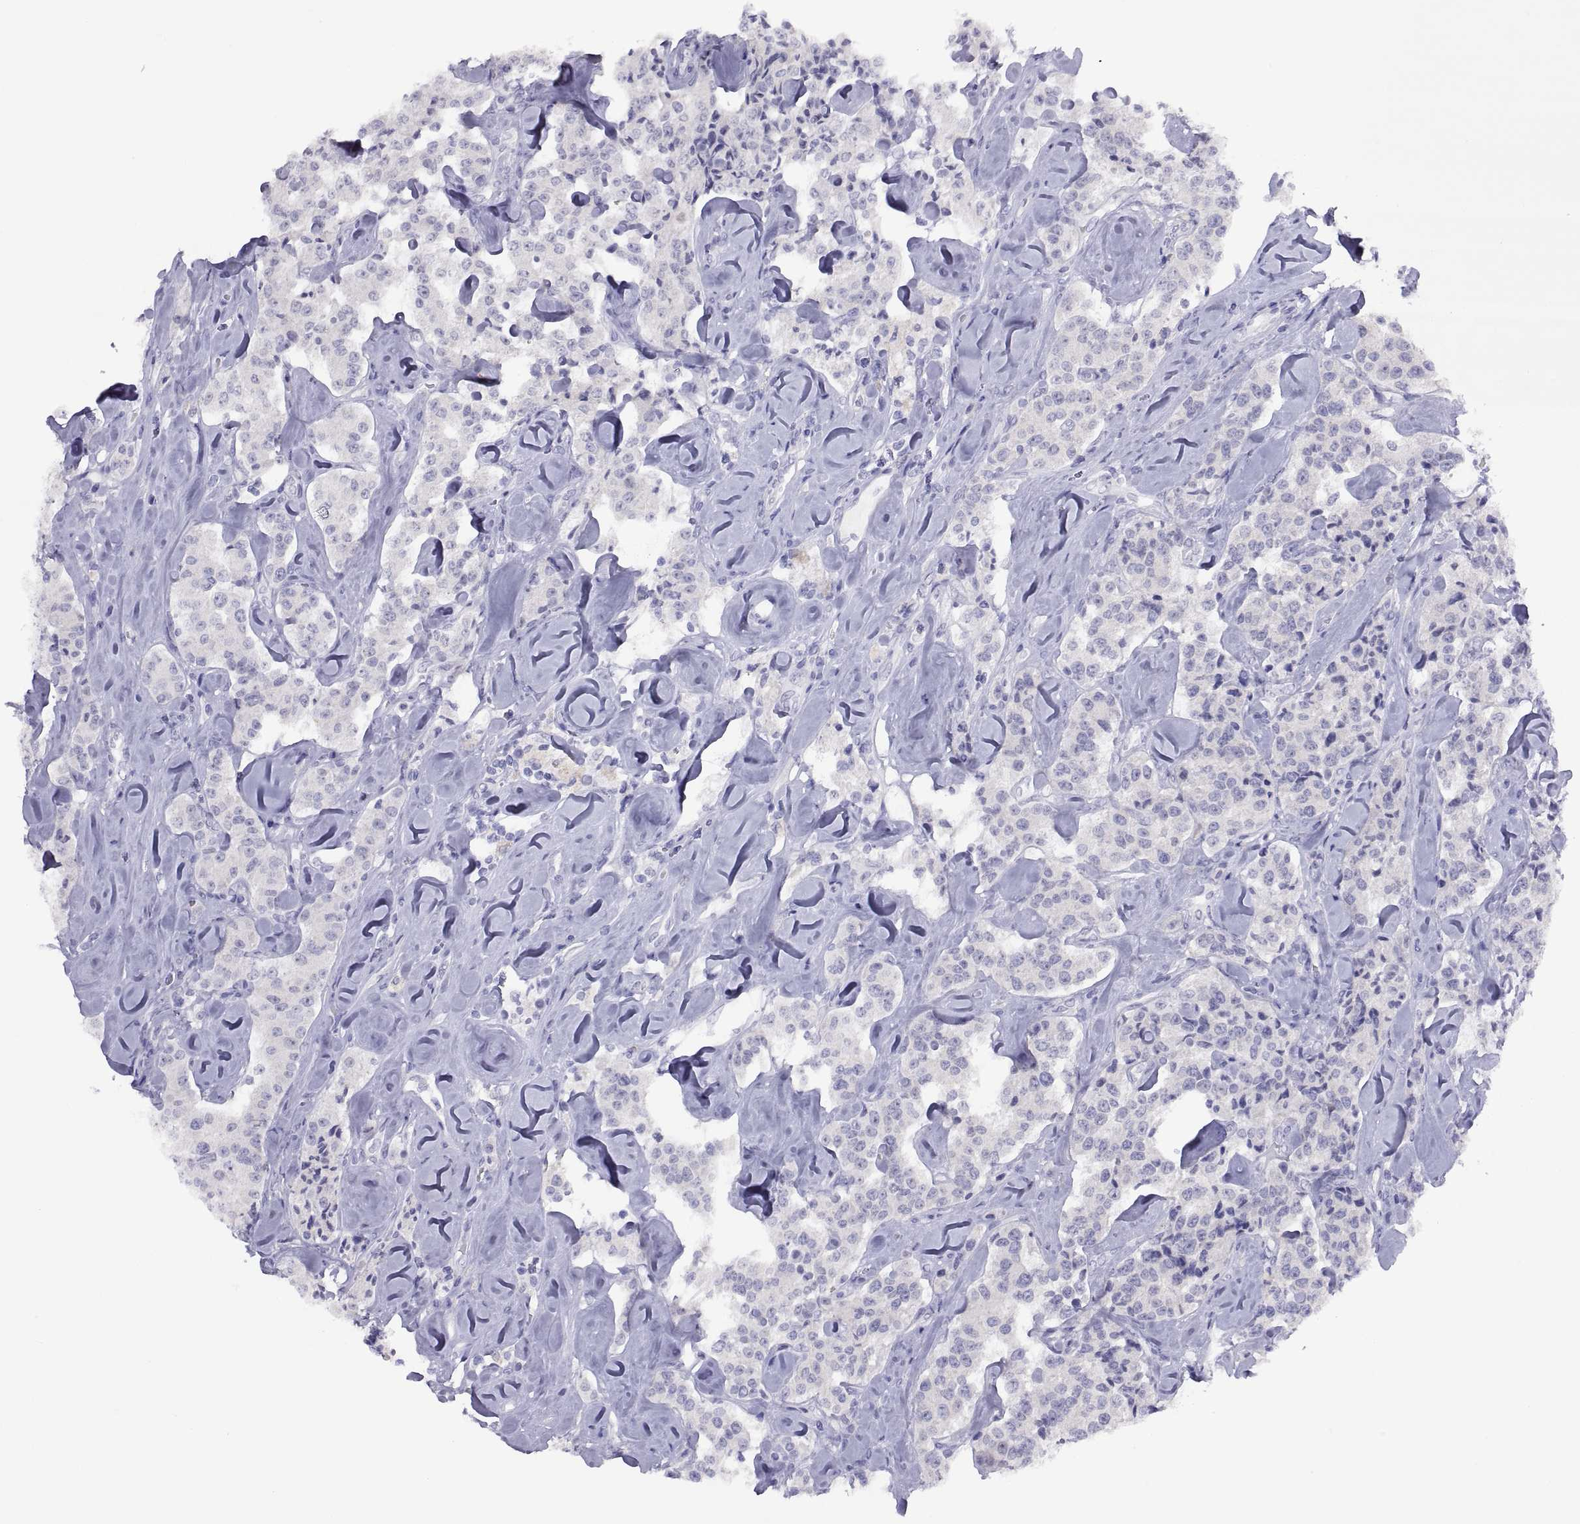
{"staining": {"intensity": "negative", "quantity": "none", "location": "none"}, "tissue": "carcinoid", "cell_type": "Tumor cells", "image_type": "cancer", "snomed": [{"axis": "morphology", "description": "Carcinoid, malignant, NOS"}, {"axis": "topography", "description": "Pancreas"}], "caption": "The IHC image has no significant positivity in tumor cells of carcinoid tissue.", "gene": "VSX2", "patient": {"sex": "male", "age": 41}}